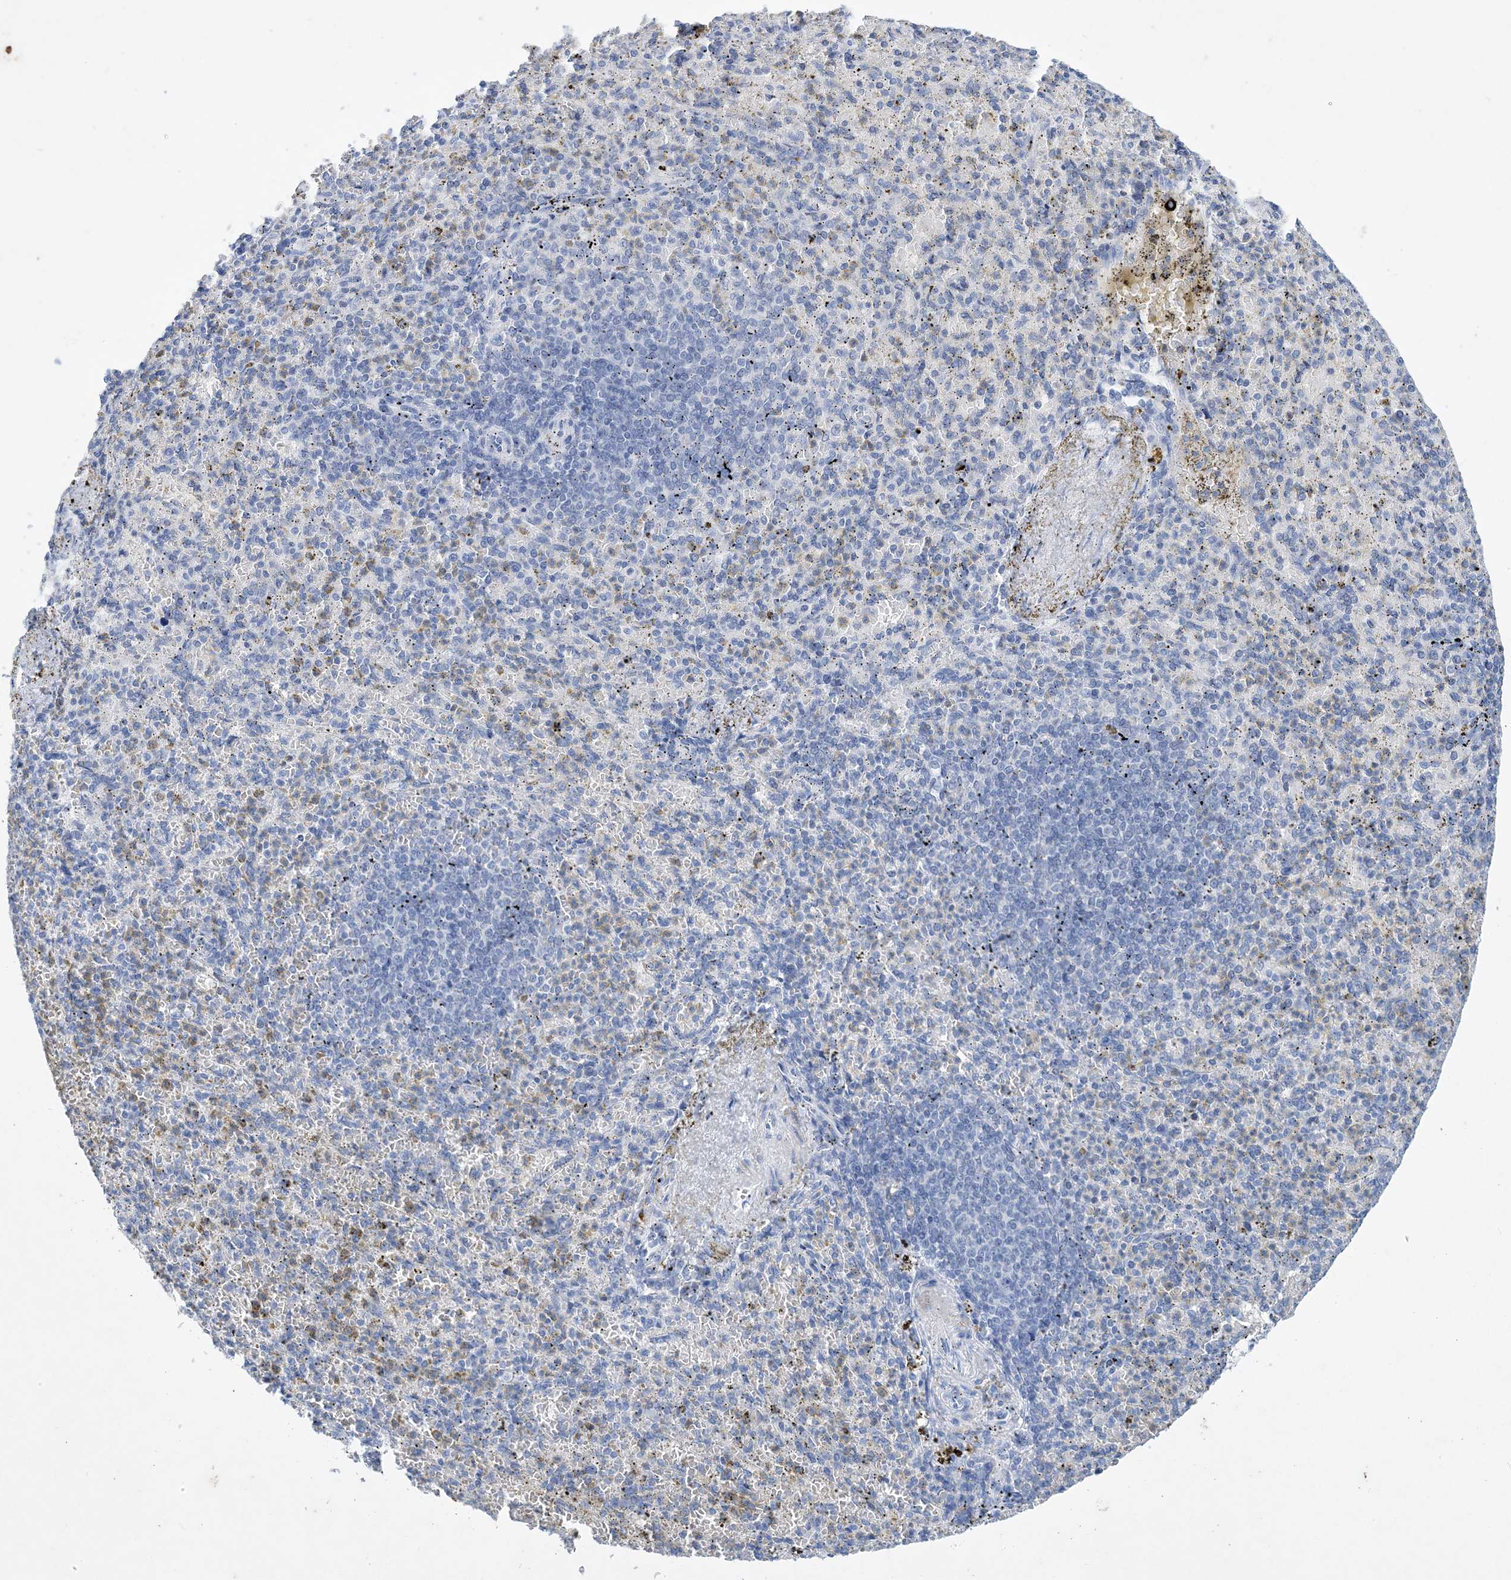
{"staining": {"intensity": "negative", "quantity": "none", "location": "none"}, "tissue": "spleen", "cell_type": "Cells in red pulp", "image_type": "normal", "snomed": [{"axis": "morphology", "description": "Normal tissue, NOS"}, {"axis": "topography", "description": "Spleen"}], "caption": "The image exhibits no significant positivity in cells in red pulp of spleen.", "gene": "COPS8", "patient": {"sex": "female", "age": 74}}